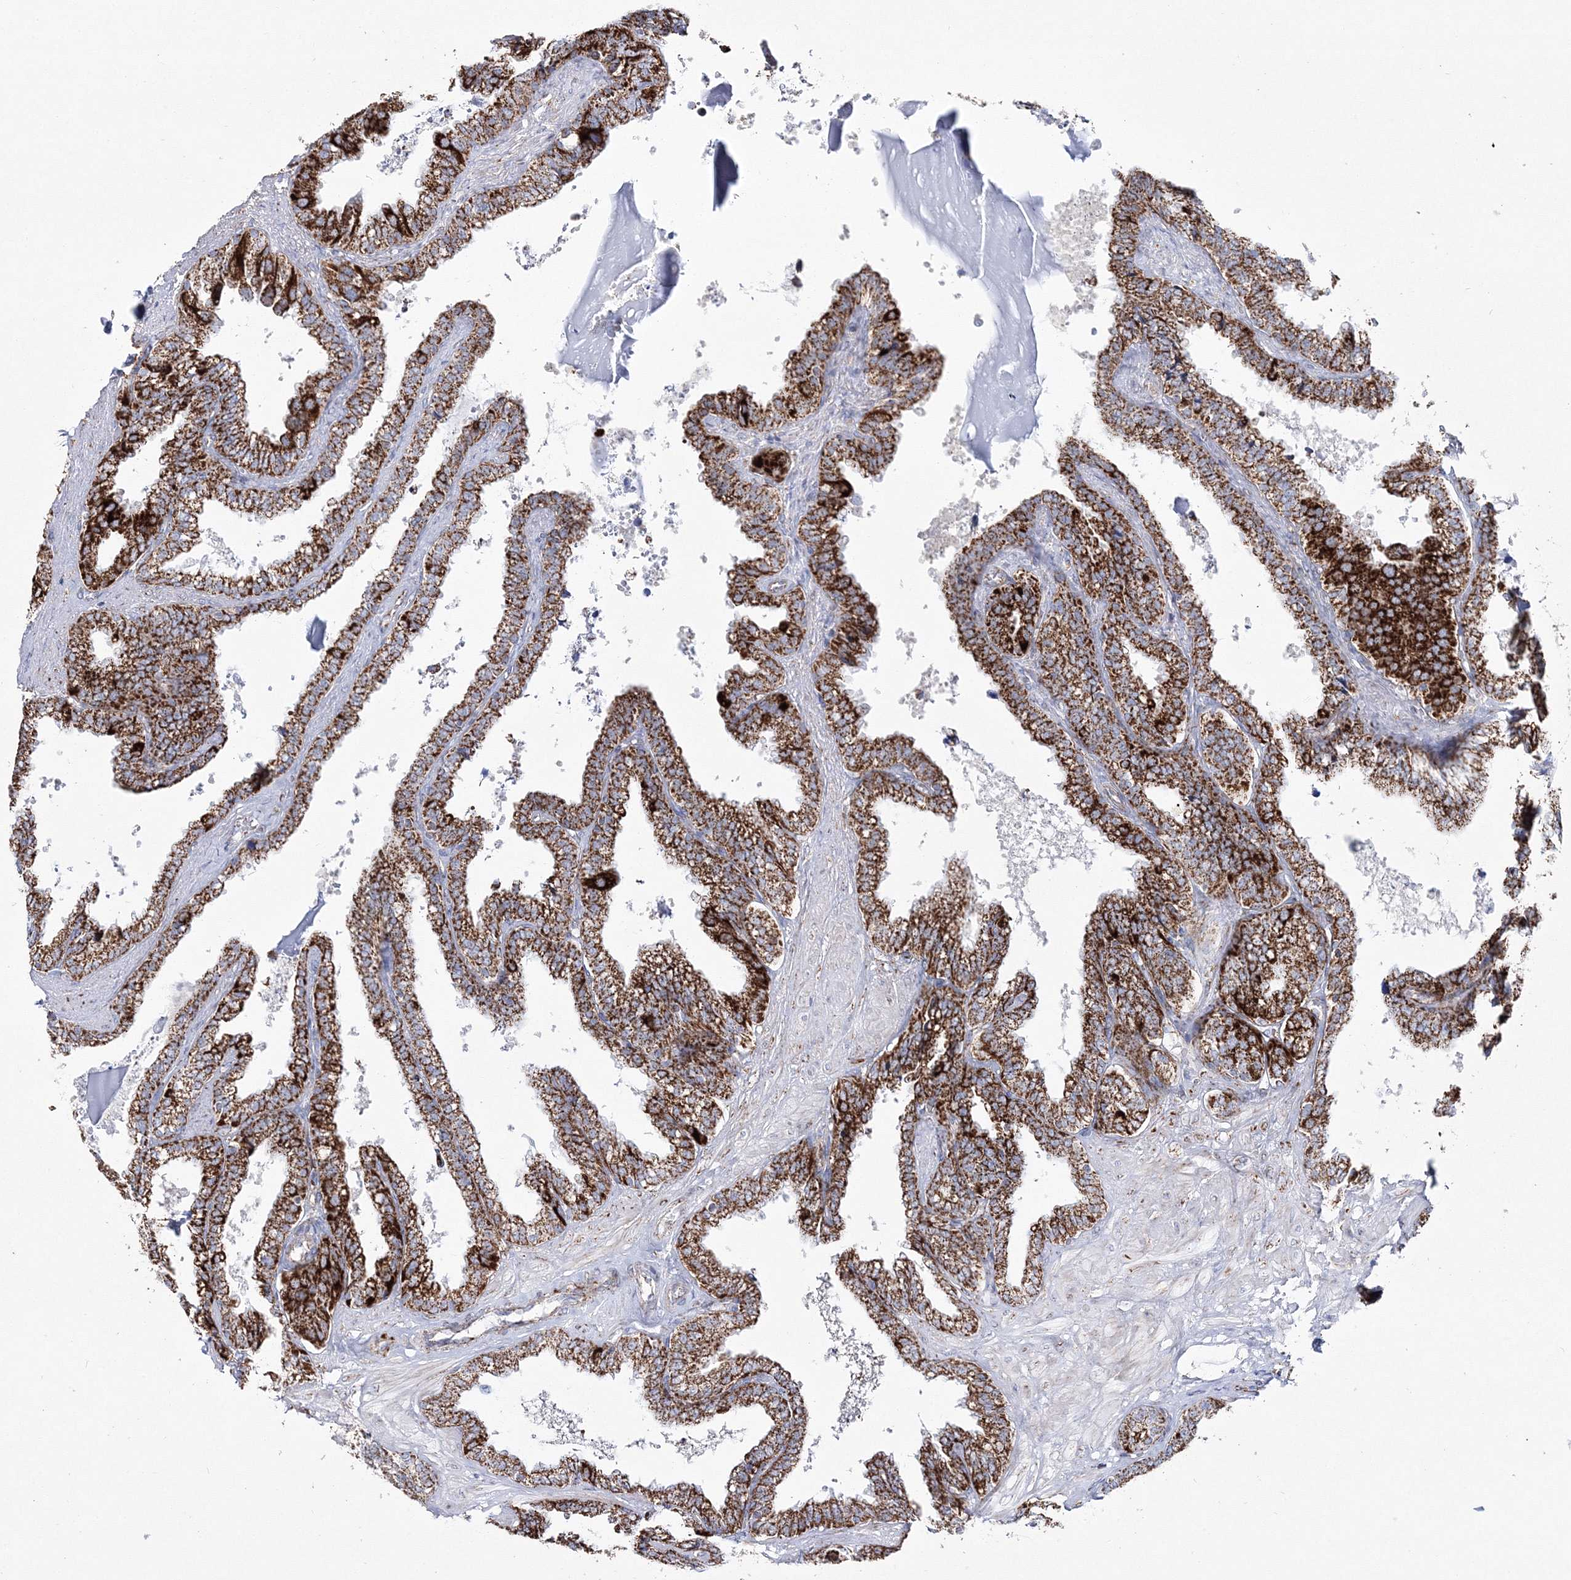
{"staining": {"intensity": "strong", "quantity": ">75%", "location": "cytoplasmic/membranous"}, "tissue": "seminal vesicle", "cell_type": "Glandular cells", "image_type": "normal", "snomed": [{"axis": "morphology", "description": "Normal tissue, NOS"}, {"axis": "topography", "description": "Seminal veicle"}], "caption": "Seminal vesicle stained for a protein exhibits strong cytoplasmic/membranous positivity in glandular cells. (DAB (3,3'-diaminobenzidine) IHC, brown staining for protein, blue staining for nuclei).", "gene": "HIBCH", "patient": {"sex": "male", "age": 46}}